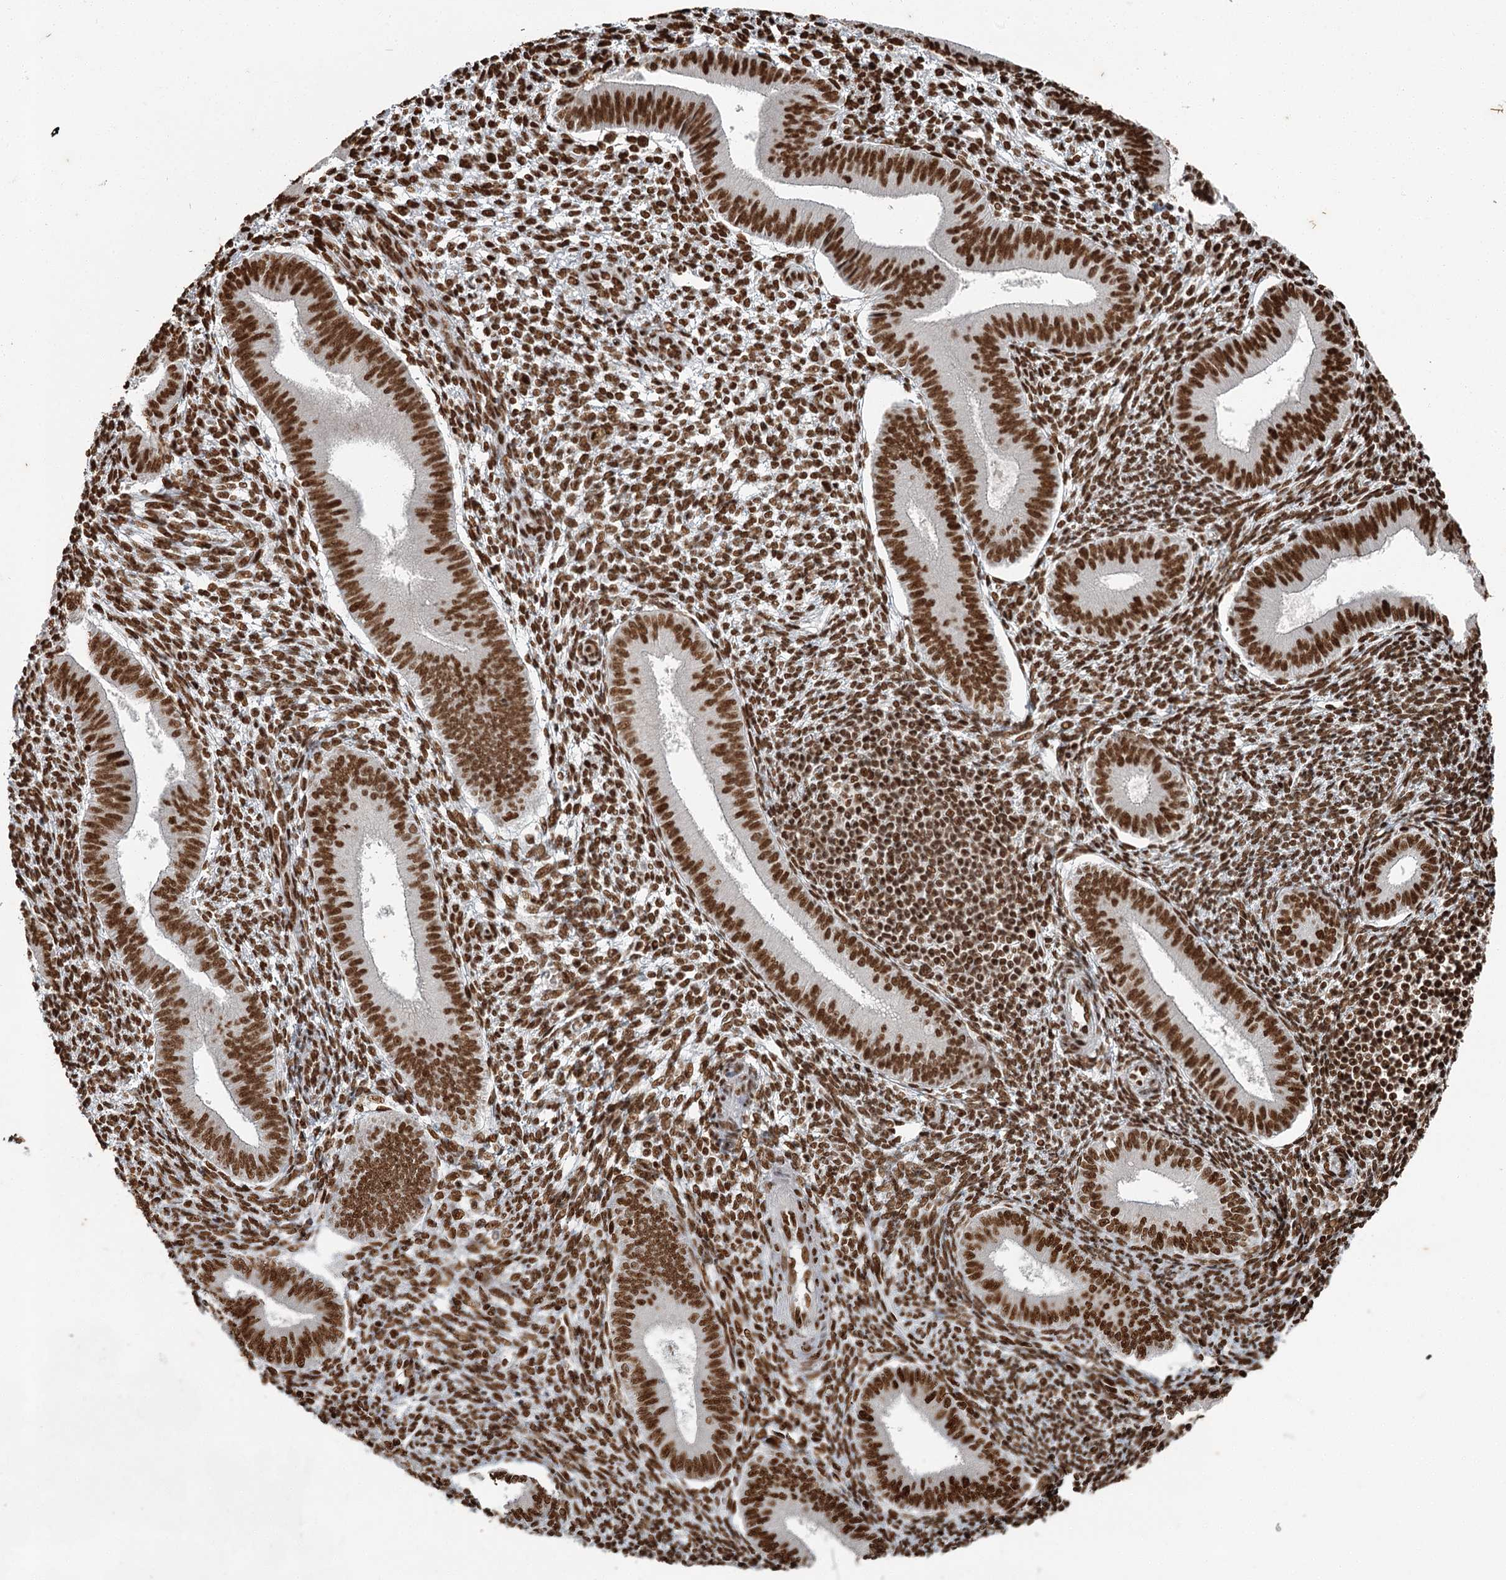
{"staining": {"intensity": "strong", "quantity": ">75%", "location": "nuclear"}, "tissue": "endometrium", "cell_type": "Cells in endometrial stroma", "image_type": "normal", "snomed": [{"axis": "morphology", "description": "Normal tissue, NOS"}, {"axis": "topography", "description": "Uterus"}, {"axis": "topography", "description": "Endometrium"}], "caption": "Endometrium stained for a protein (brown) displays strong nuclear positive staining in approximately >75% of cells in endometrial stroma.", "gene": "RBBP7", "patient": {"sex": "female", "age": 48}}